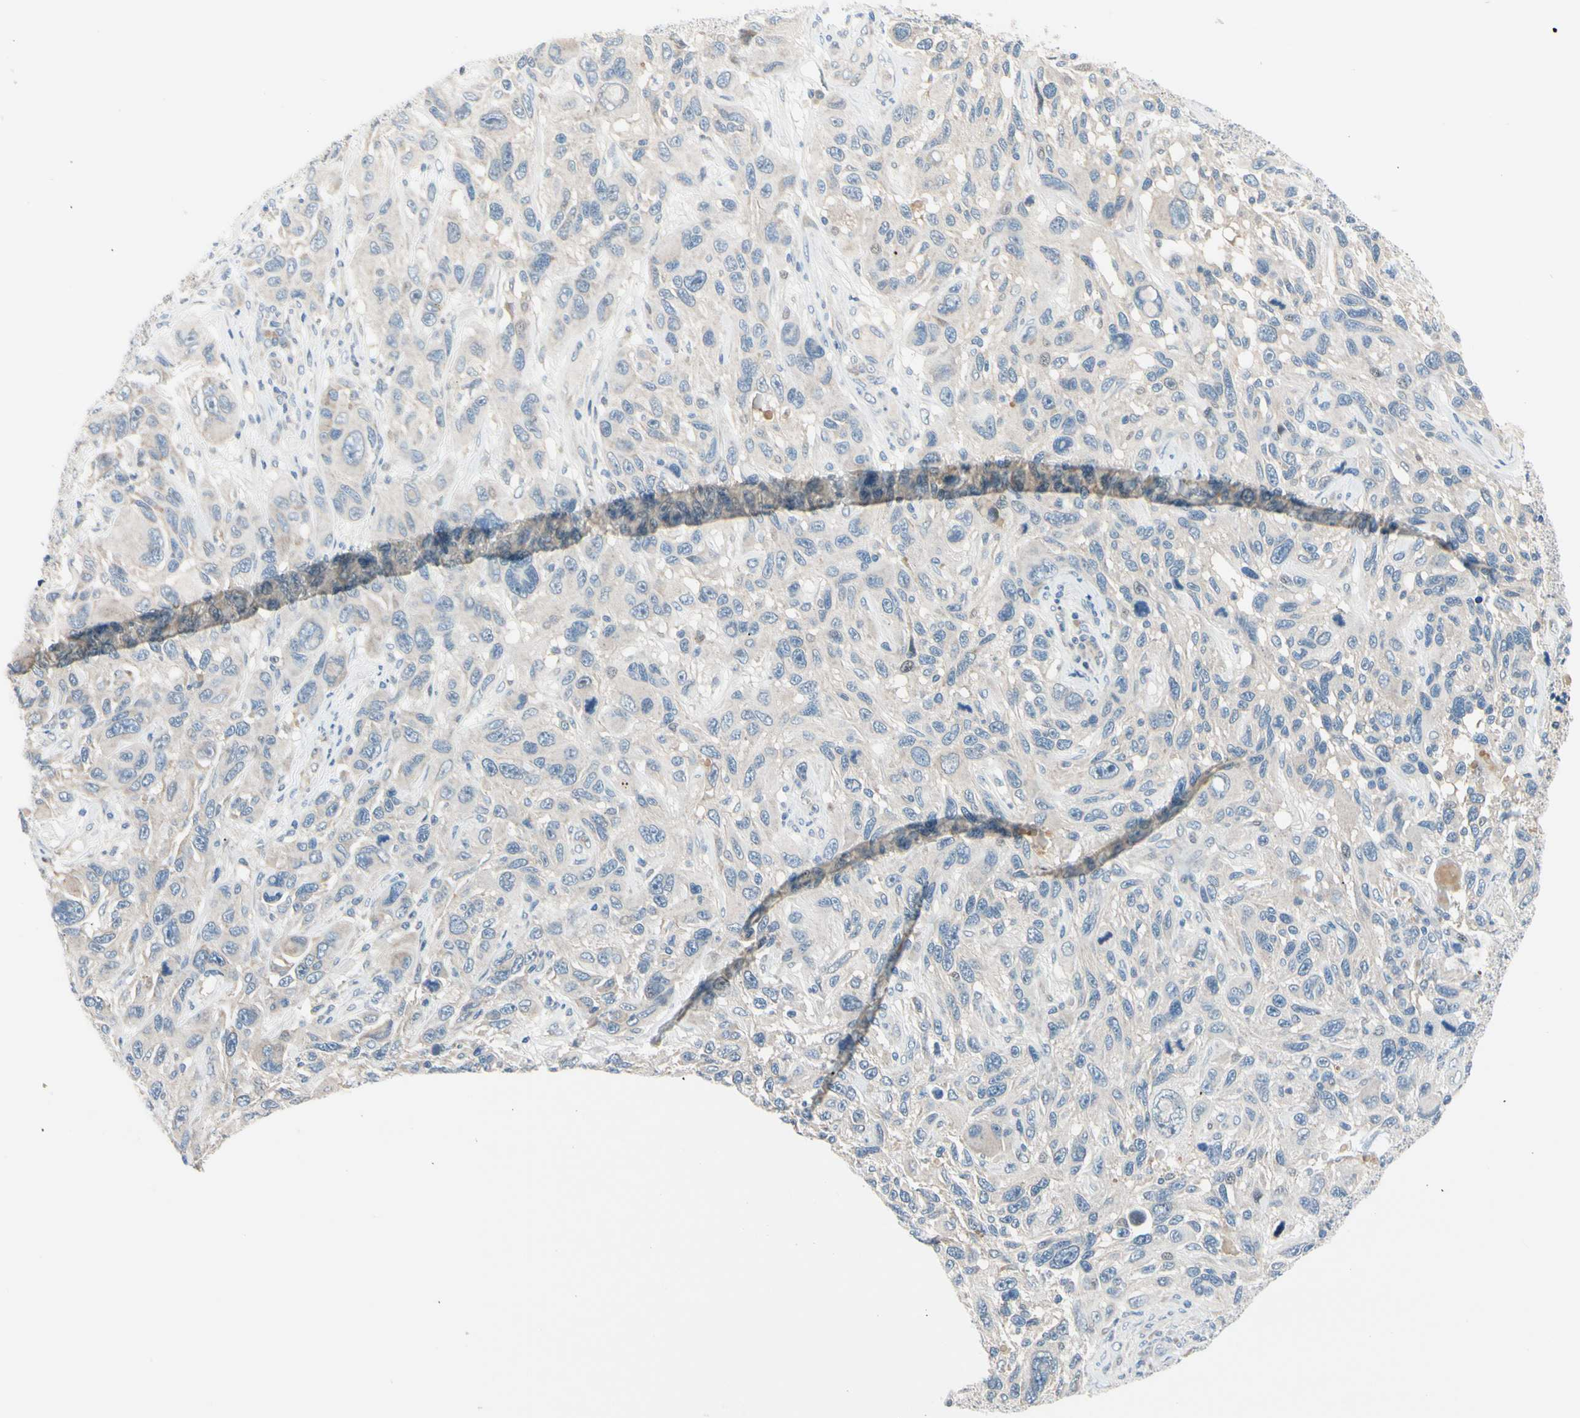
{"staining": {"intensity": "negative", "quantity": "none", "location": "none"}, "tissue": "melanoma", "cell_type": "Tumor cells", "image_type": "cancer", "snomed": [{"axis": "morphology", "description": "Malignant melanoma, NOS"}, {"axis": "topography", "description": "Skin"}], "caption": "Immunohistochemistry micrograph of malignant melanoma stained for a protein (brown), which reveals no expression in tumor cells. (DAB (3,3'-diaminobenzidine) immunohistochemistry with hematoxylin counter stain).", "gene": "CFAP36", "patient": {"sex": "male", "age": 53}}